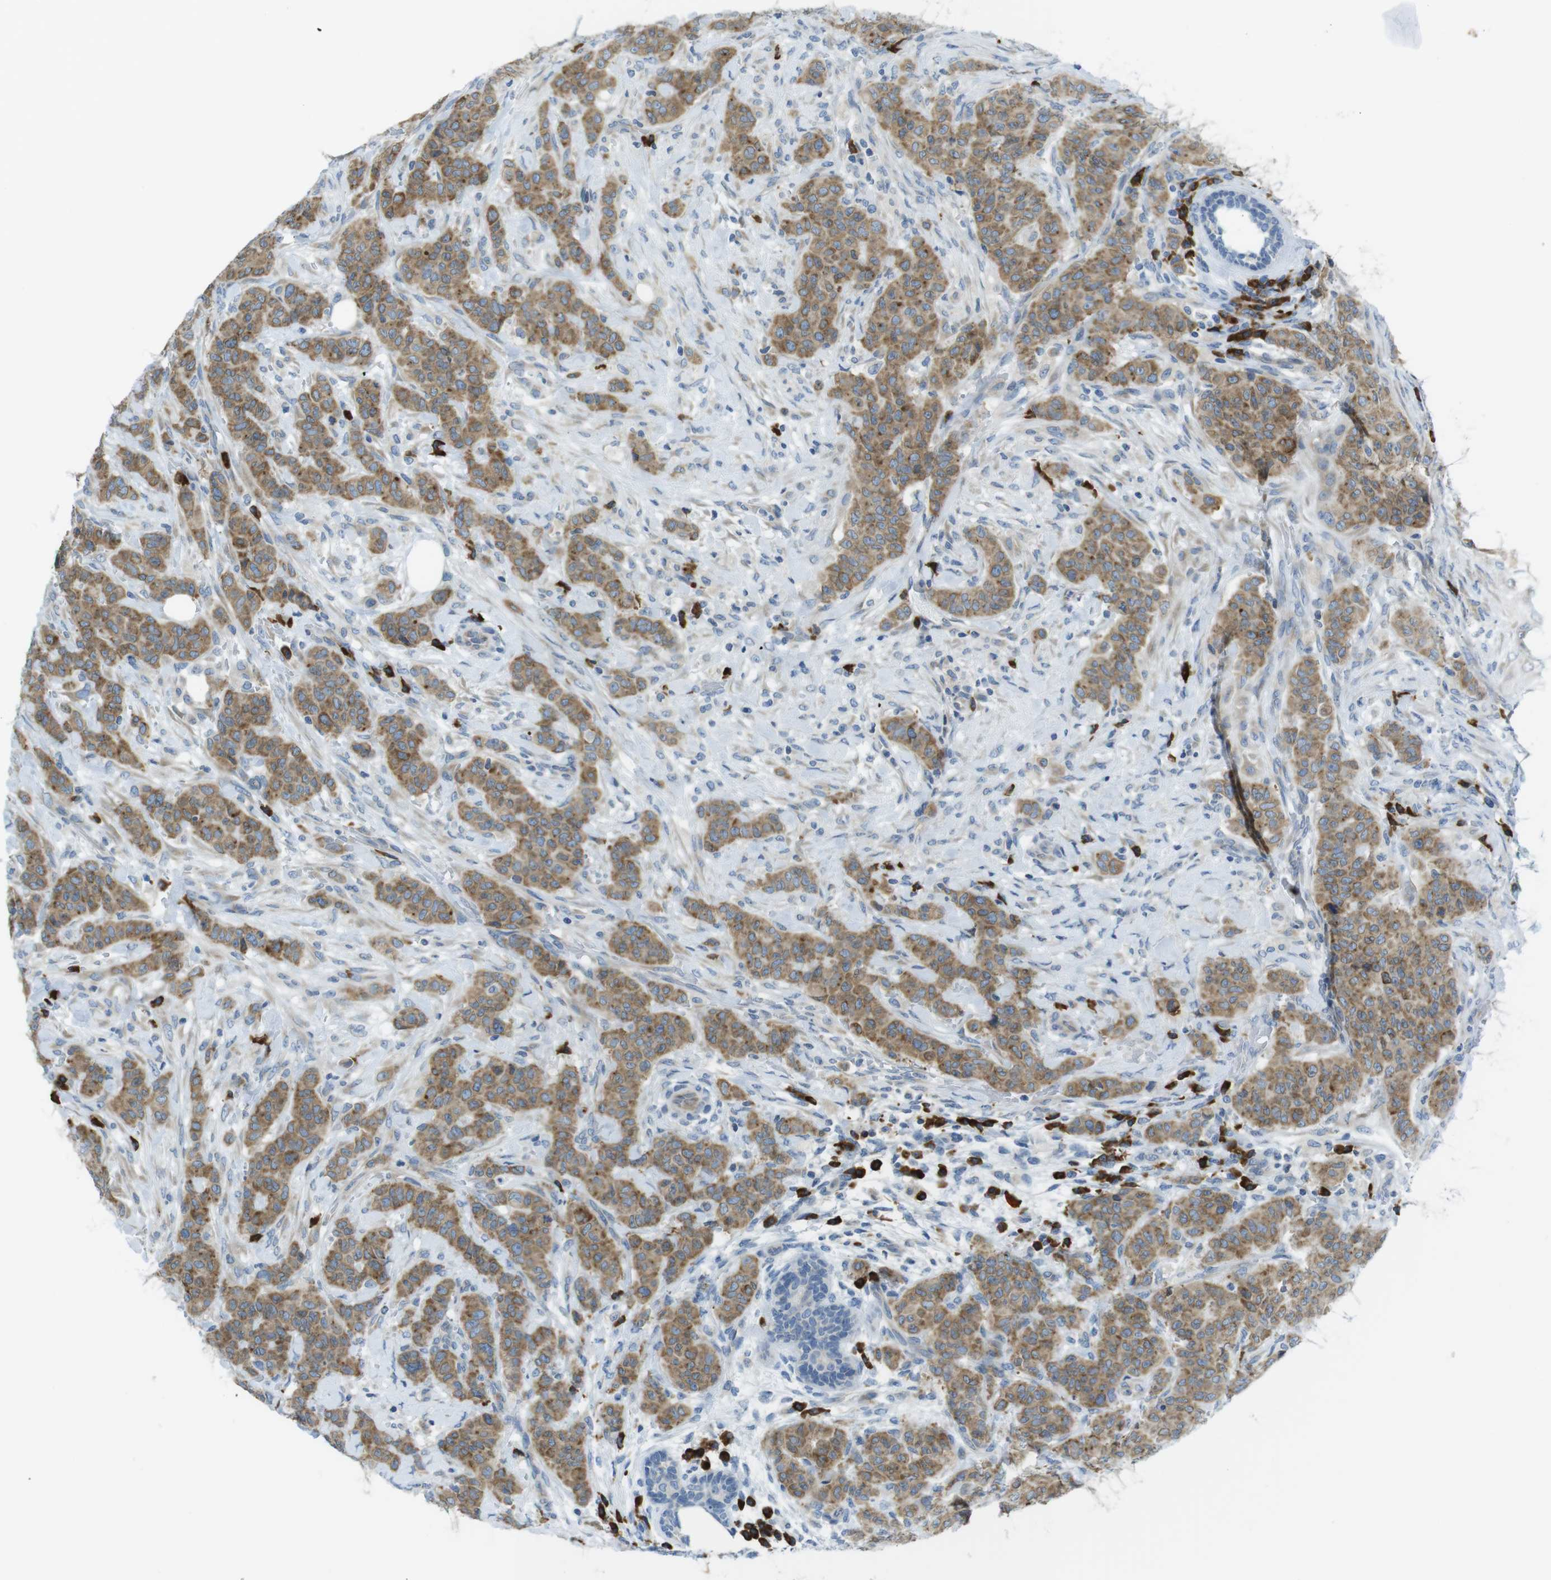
{"staining": {"intensity": "moderate", "quantity": ">75%", "location": "cytoplasmic/membranous"}, "tissue": "breast cancer", "cell_type": "Tumor cells", "image_type": "cancer", "snomed": [{"axis": "morphology", "description": "Normal tissue, NOS"}, {"axis": "morphology", "description": "Duct carcinoma"}, {"axis": "topography", "description": "Breast"}], "caption": "A histopathology image of human breast infiltrating ductal carcinoma stained for a protein displays moderate cytoplasmic/membranous brown staining in tumor cells.", "gene": "CLPTM1L", "patient": {"sex": "female", "age": 40}}